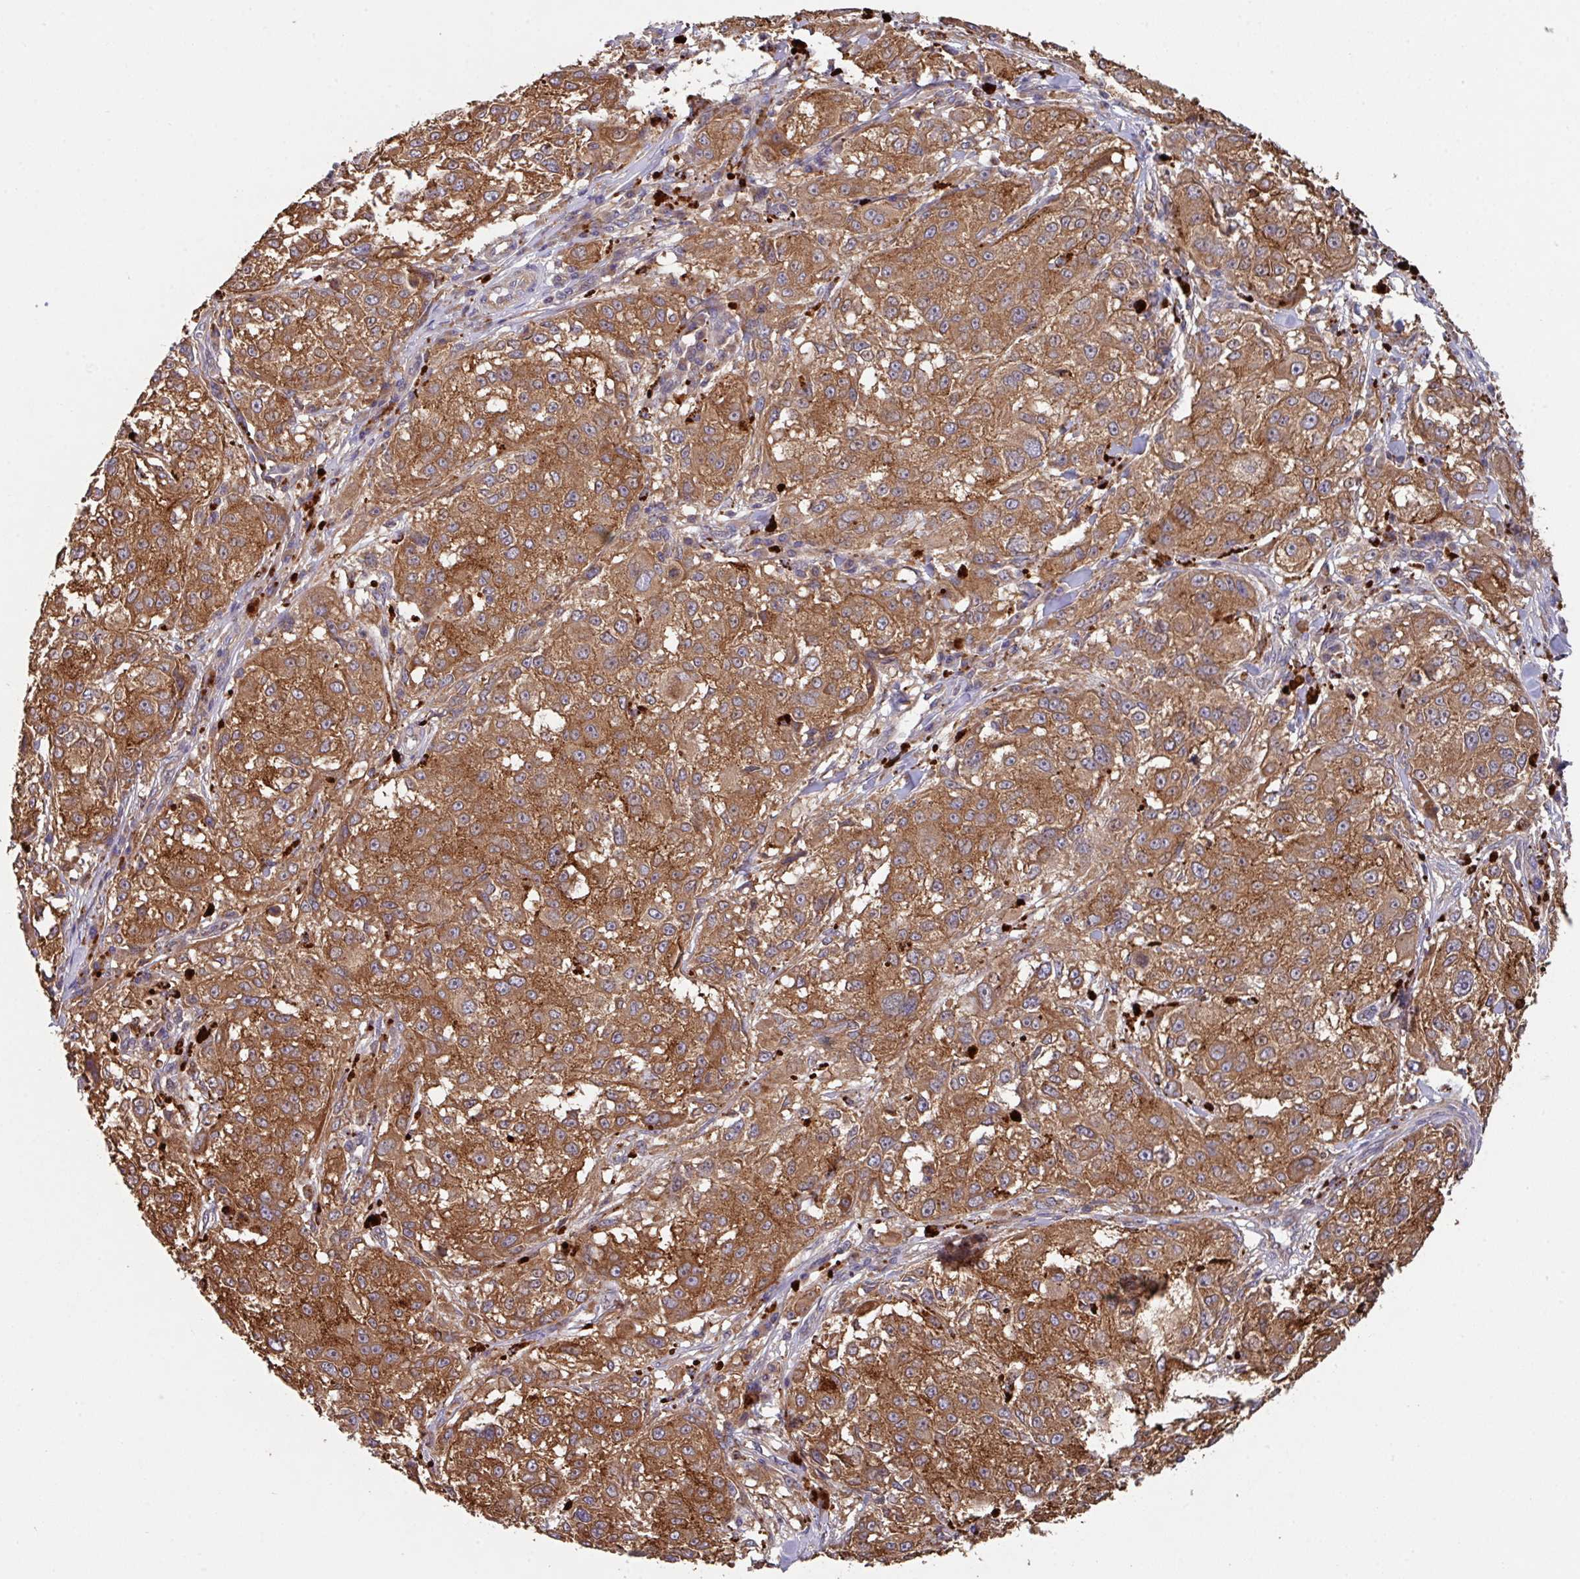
{"staining": {"intensity": "moderate", "quantity": ">75%", "location": "cytoplasmic/membranous"}, "tissue": "melanoma", "cell_type": "Tumor cells", "image_type": "cancer", "snomed": [{"axis": "morphology", "description": "Necrosis, NOS"}, {"axis": "morphology", "description": "Malignant melanoma, NOS"}, {"axis": "topography", "description": "Skin"}], "caption": "This is a histology image of immunohistochemistry staining of melanoma, which shows moderate staining in the cytoplasmic/membranous of tumor cells.", "gene": "TRIM14", "patient": {"sex": "female", "age": 87}}